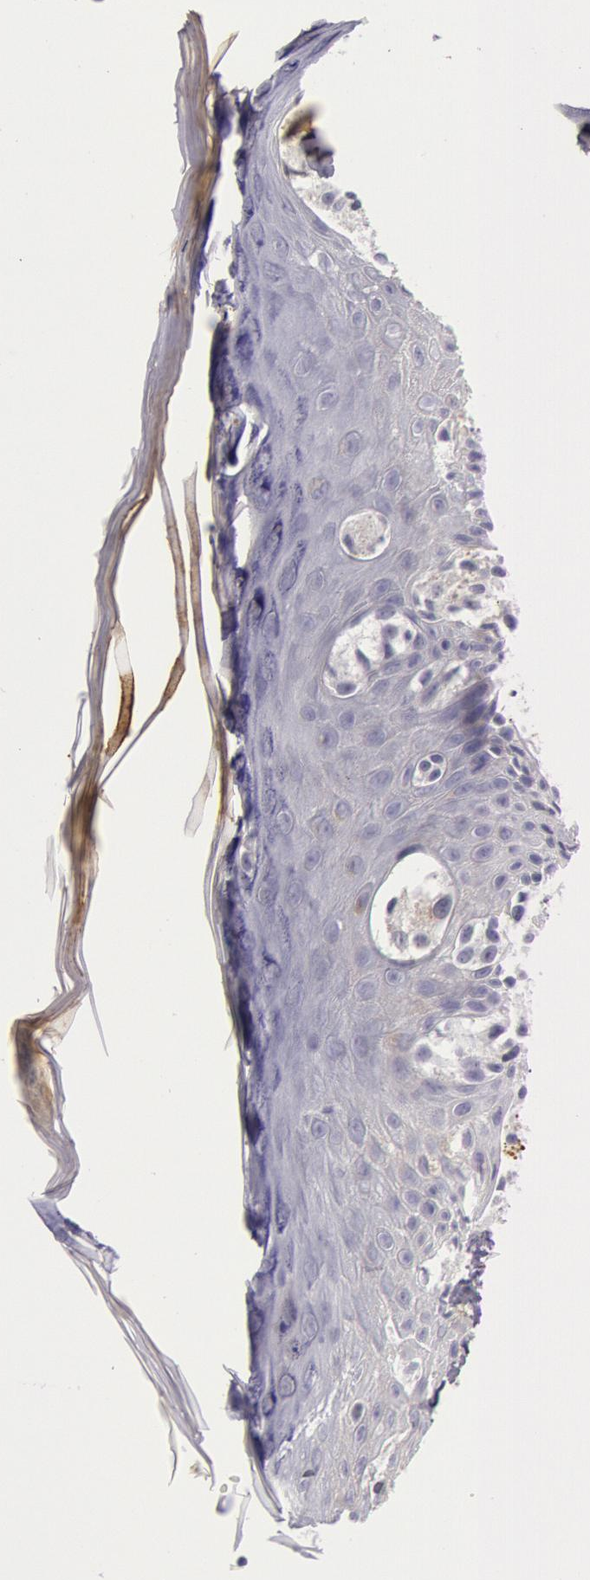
{"staining": {"intensity": "moderate", "quantity": "<25%", "location": "cytoplasmic/membranous"}, "tissue": "melanoma", "cell_type": "Tumor cells", "image_type": "cancer", "snomed": [{"axis": "morphology", "description": "Malignant melanoma, NOS"}, {"axis": "topography", "description": "Skin"}], "caption": "IHC staining of melanoma, which shows low levels of moderate cytoplasmic/membranous positivity in about <25% of tumor cells indicating moderate cytoplasmic/membranous protein staining. The staining was performed using DAB (3,3'-diaminobenzidine) (brown) for protein detection and nuclei were counterstained in hematoxylin (blue).", "gene": "IGHG1", "patient": {"sex": "male", "age": 57}}